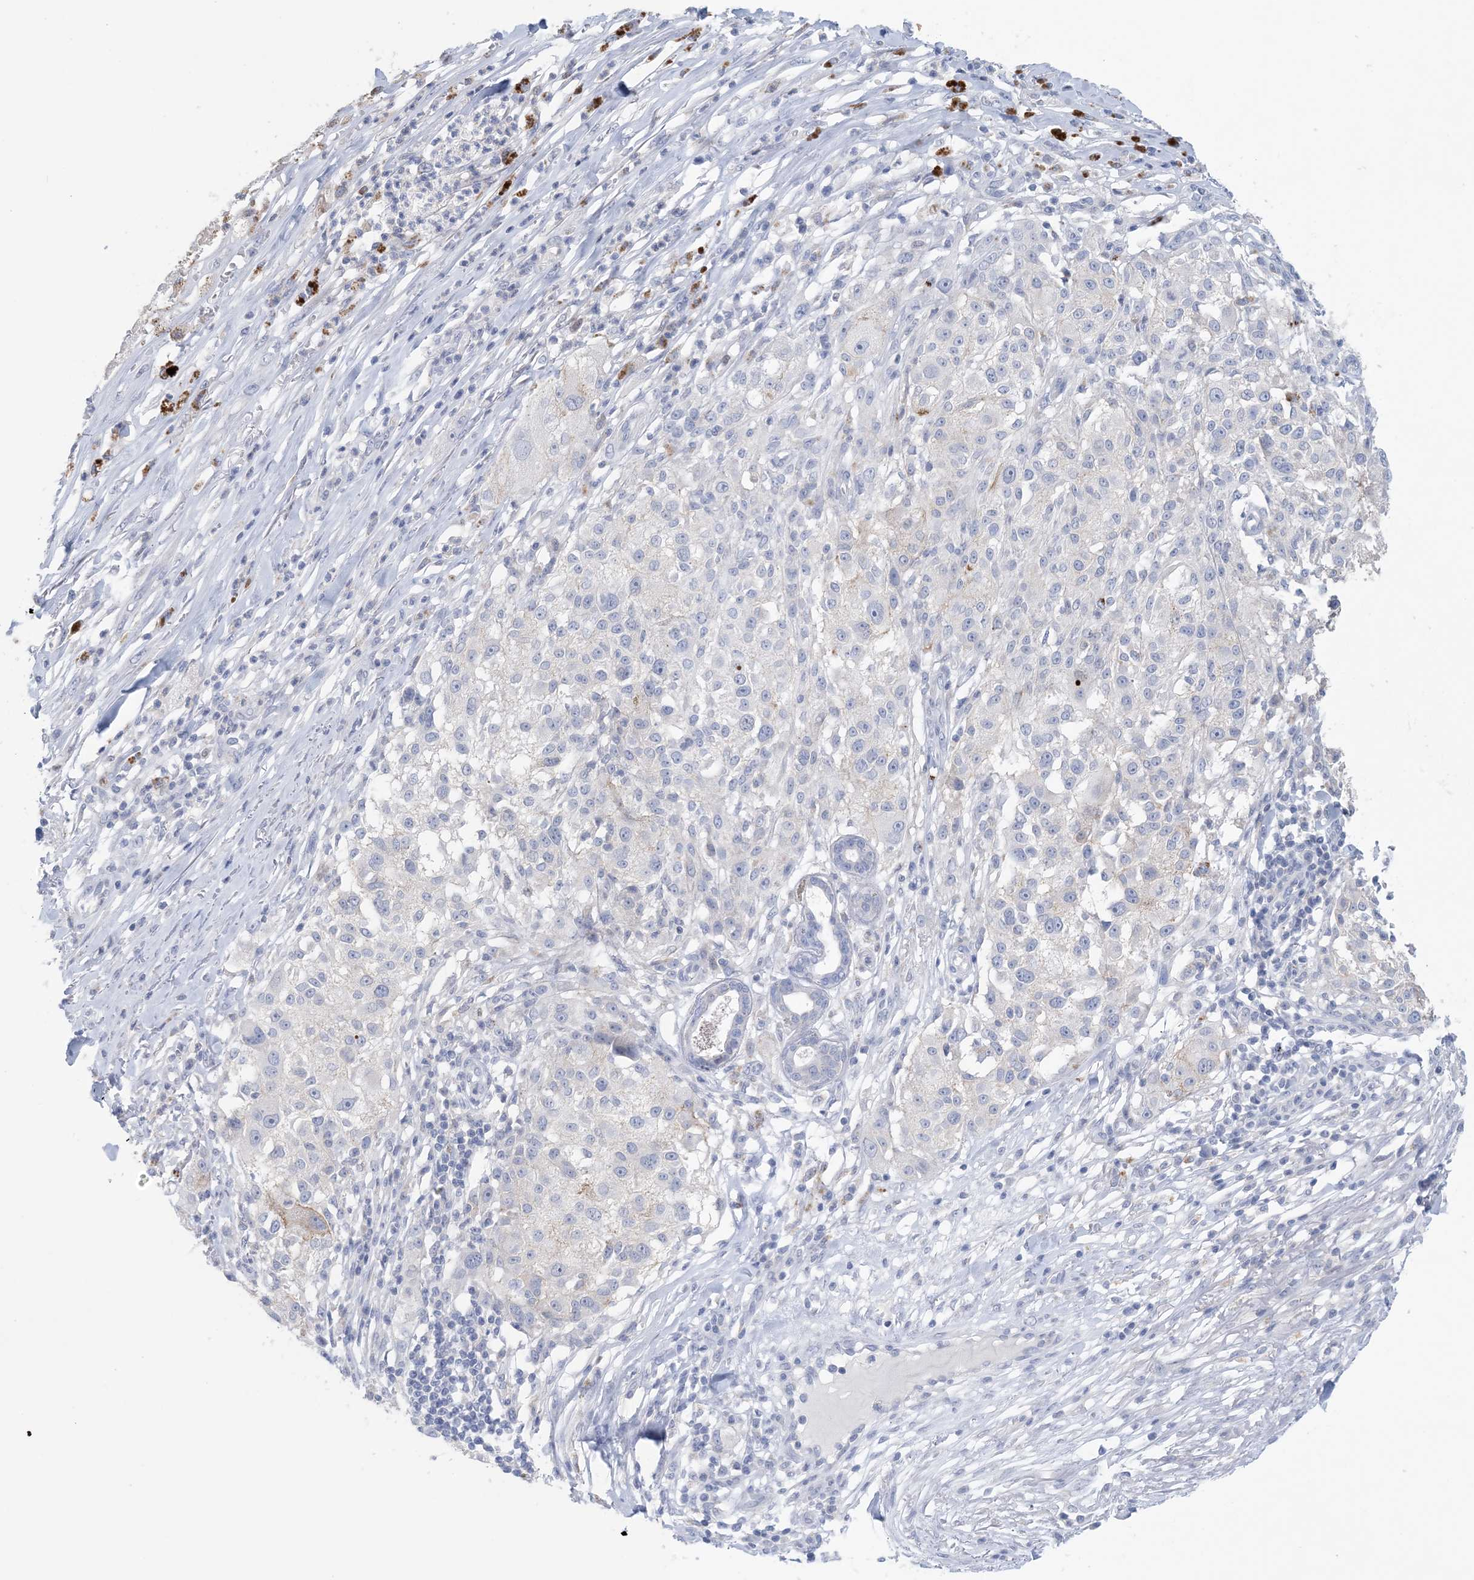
{"staining": {"intensity": "negative", "quantity": "none", "location": "none"}, "tissue": "melanoma", "cell_type": "Tumor cells", "image_type": "cancer", "snomed": [{"axis": "morphology", "description": "Necrosis, NOS"}, {"axis": "morphology", "description": "Malignant melanoma, NOS"}, {"axis": "topography", "description": "Skin"}], "caption": "Immunohistochemistry (IHC) histopathology image of neoplastic tissue: melanoma stained with DAB (3,3'-diaminobenzidine) displays no significant protein expression in tumor cells.", "gene": "GABRG1", "patient": {"sex": "female", "age": 87}}